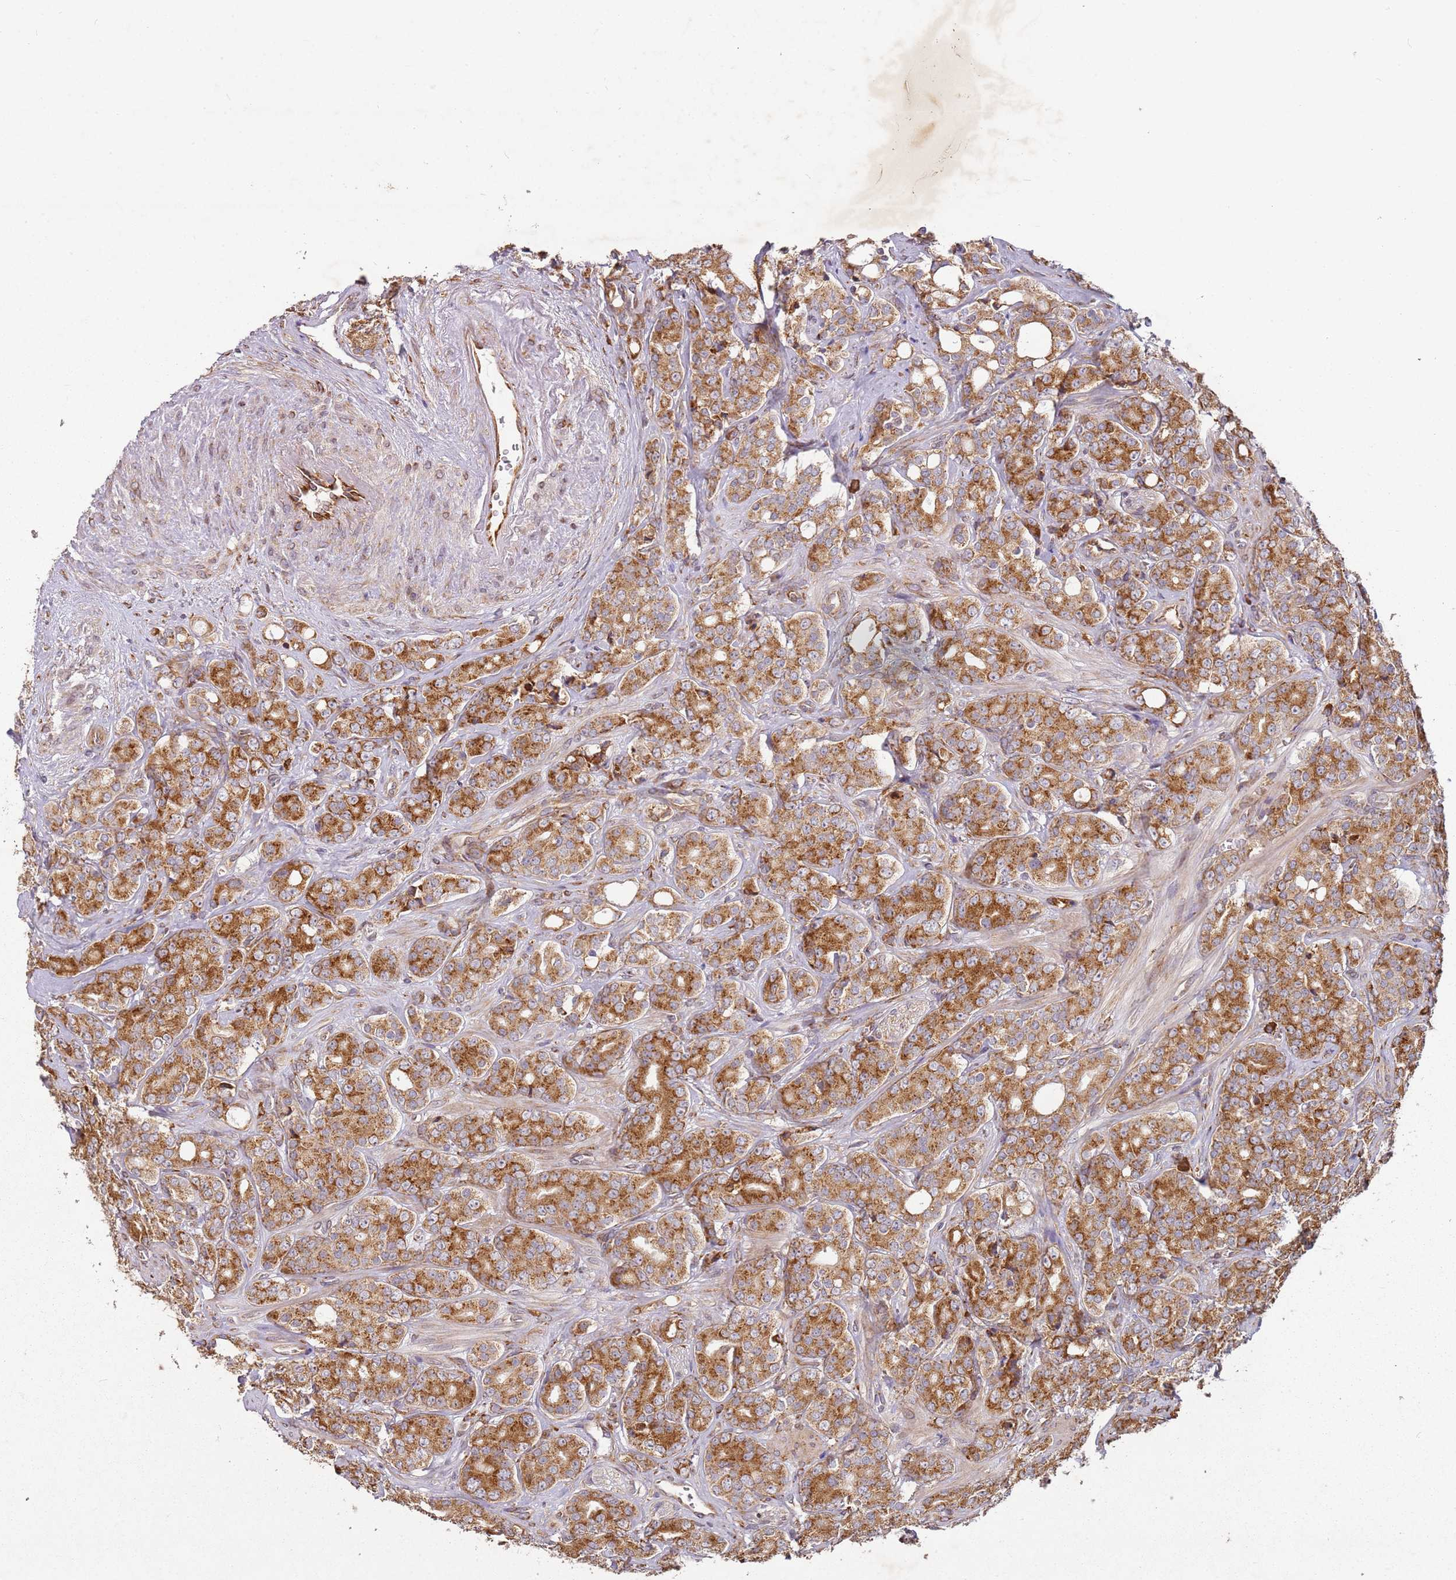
{"staining": {"intensity": "moderate", "quantity": ">75%", "location": "cytoplasmic/membranous"}, "tissue": "prostate cancer", "cell_type": "Tumor cells", "image_type": "cancer", "snomed": [{"axis": "morphology", "description": "Adenocarcinoma, High grade"}, {"axis": "topography", "description": "Prostate"}], "caption": "An image showing moderate cytoplasmic/membranous positivity in approximately >75% of tumor cells in prostate cancer, as visualized by brown immunohistochemical staining.", "gene": "ARFRP1", "patient": {"sex": "male", "age": 62}}